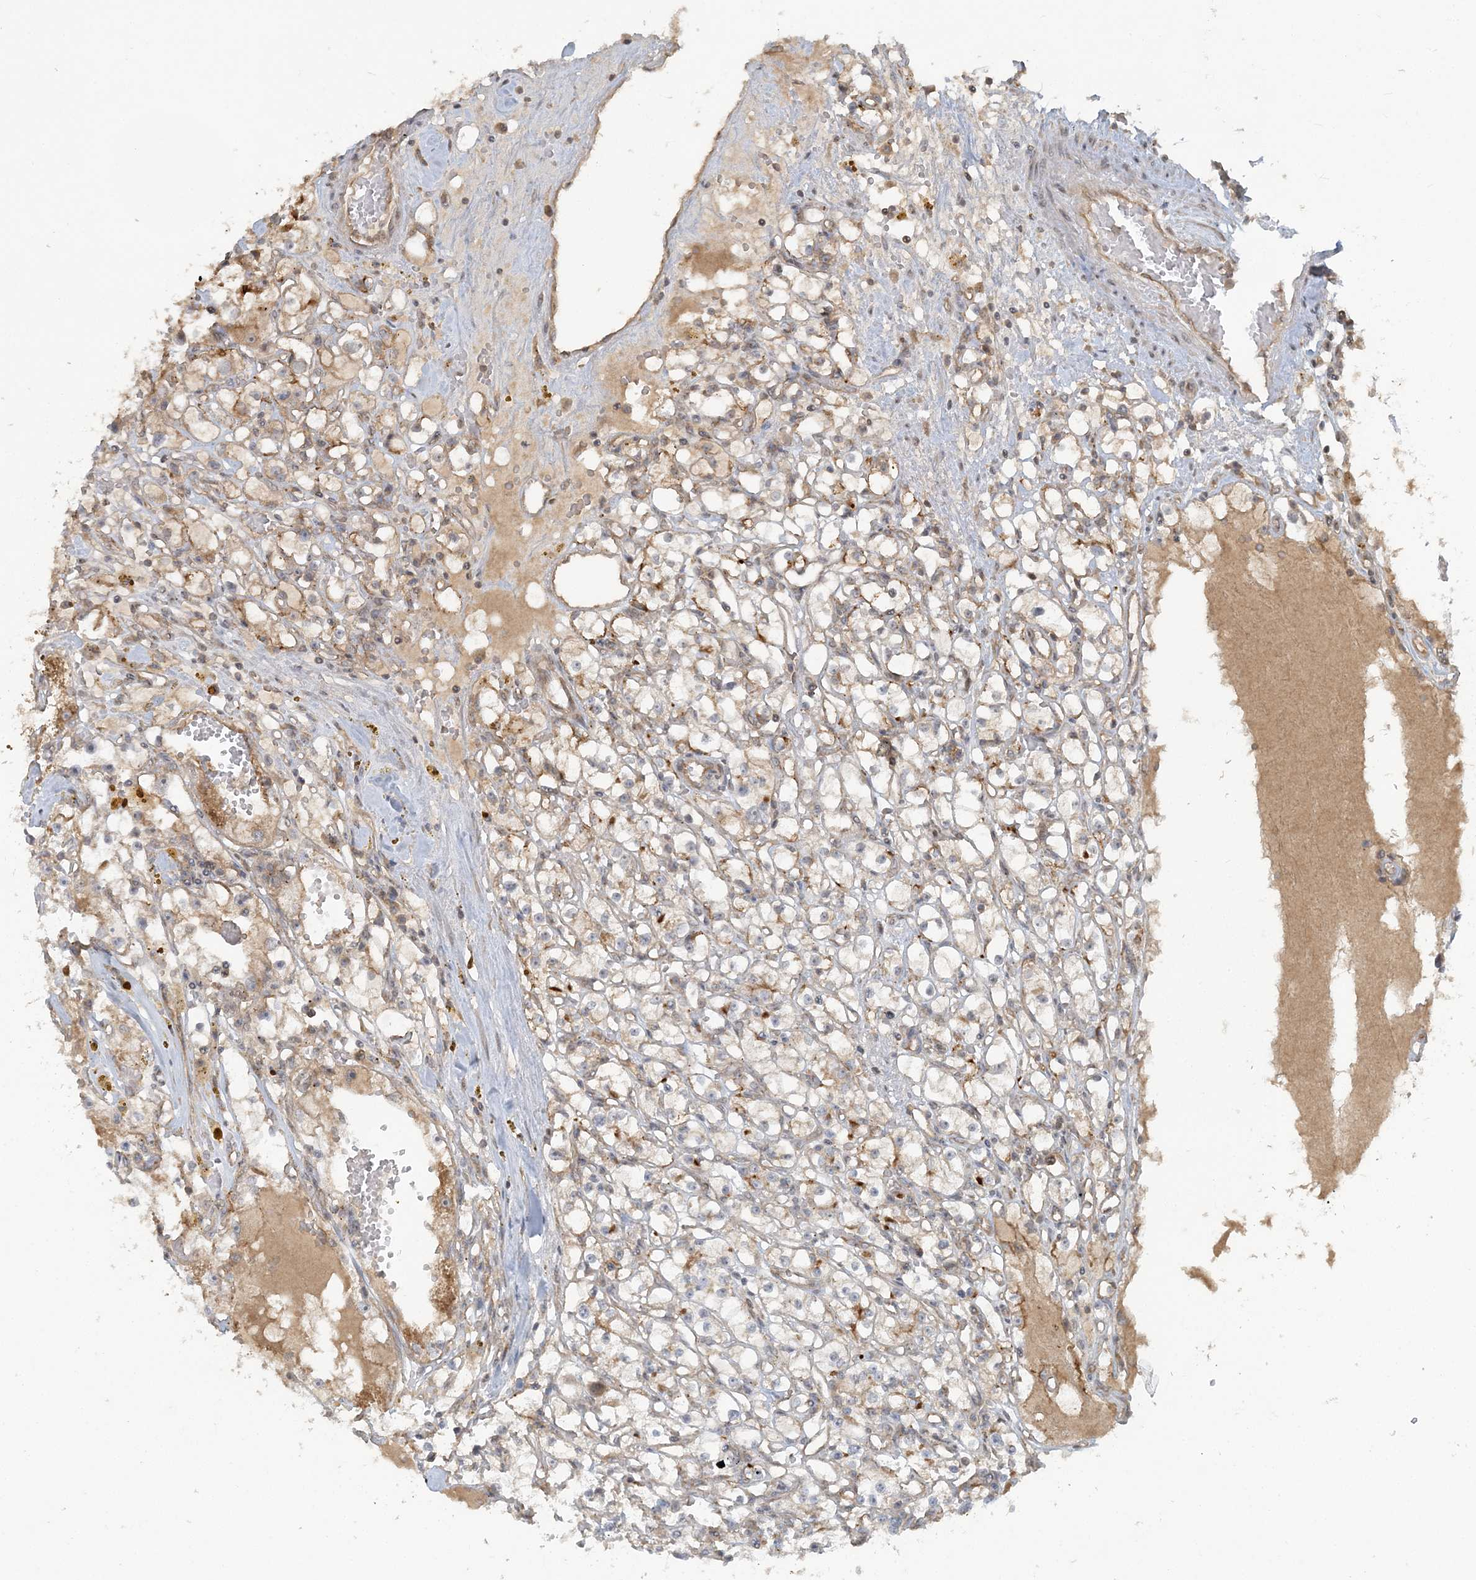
{"staining": {"intensity": "moderate", "quantity": "<25%", "location": "cytoplasmic/membranous"}, "tissue": "renal cancer", "cell_type": "Tumor cells", "image_type": "cancer", "snomed": [{"axis": "morphology", "description": "Adenocarcinoma, NOS"}, {"axis": "topography", "description": "Kidney"}], "caption": "This histopathology image exhibits immunohistochemistry staining of human adenocarcinoma (renal), with low moderate cytoplasmic/membranous staining in approximately <25% of tumor cells.", "gene": "STIM2", "patient": {"sex": "male", "age": 56}}